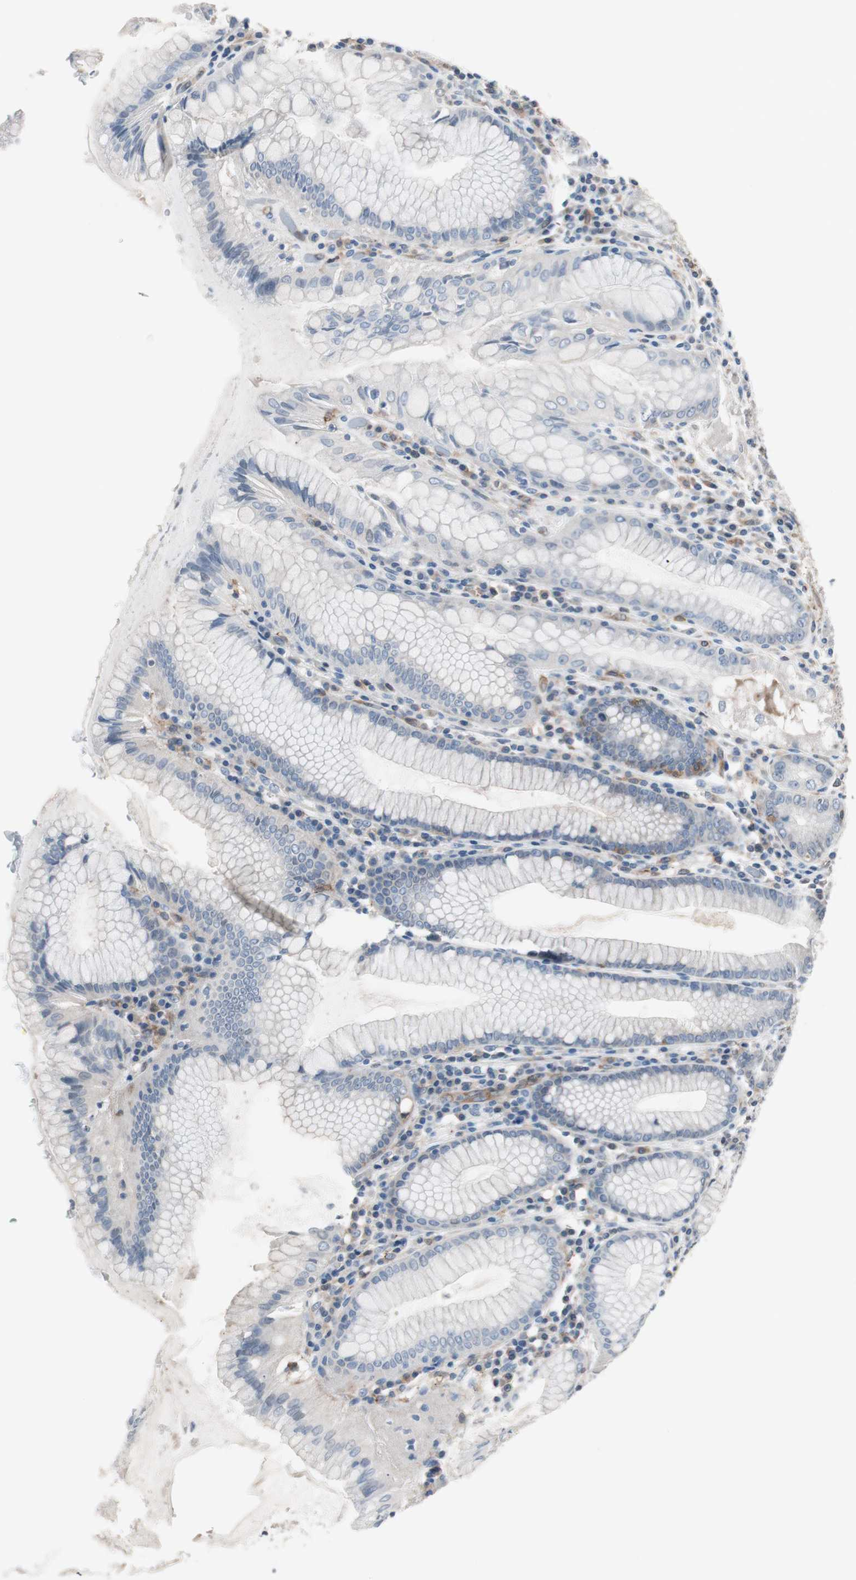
{"staining": {"intensity": "moderate", "quantity": "25%-75%", "location": "cytoplasmic/membranous"}, "tissue": "stomach", "cell_type": "Glandular cells", "image_type": "normal", "snomed": [{"axis": "morphology", "description": "Normal tissue, NOS"}, {"axis": "topography", "description": "Stomach, lower"}], "caption": "Immunohistochemical staining of unremarkable human stomach reveals medium levels of moderate cytoplasmic/membranous expression in about 25%-75% of glandular cells. (Brightfield microscopy of DAB IHC at high magnification).", "gene": "SWAP70", "patient": {"sex": "female", "age": 76}}